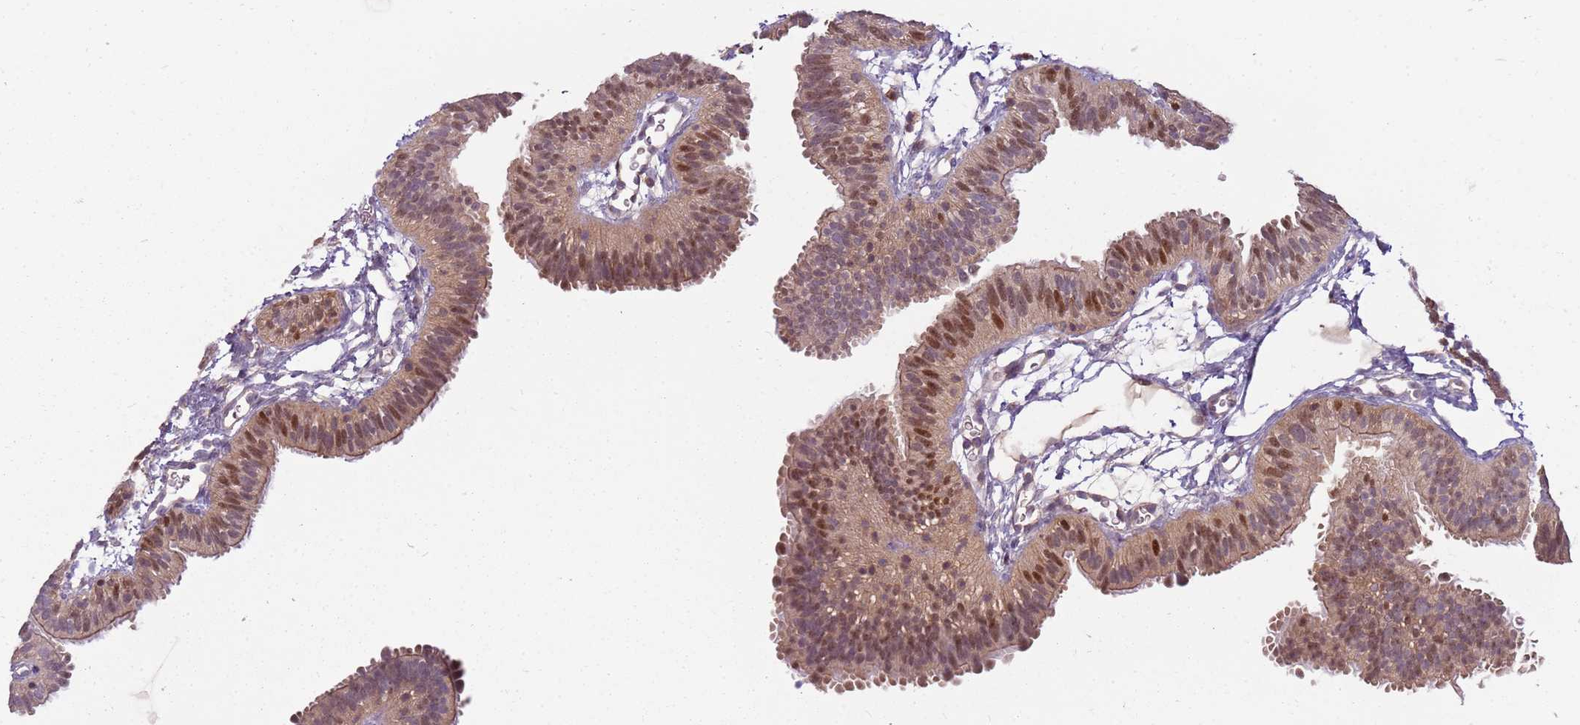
{"staining": {"intensity": "strong", "quantity": ">75%", "location": "nuclear"}, "tissue": "fallopian tube", "cell_type": "Glandular cells", "image_type": "normal", "snomed": [{"axis": "morphology", "description": "Normal tissue, NOS"}, {"axis": "topography", "description": "Fallopian tube"}], "caption": "High-power microscopy captured an immunohistochemistry histopathology image of unremarkable fallopian tube, revealing strong nuclear staining in approximately >75% of glandular cells. (DAB = brown stain, brightfield microscopy at high magnification).", "gene": "GSTO2", "patient": {"sex": "female", "age": 35}}